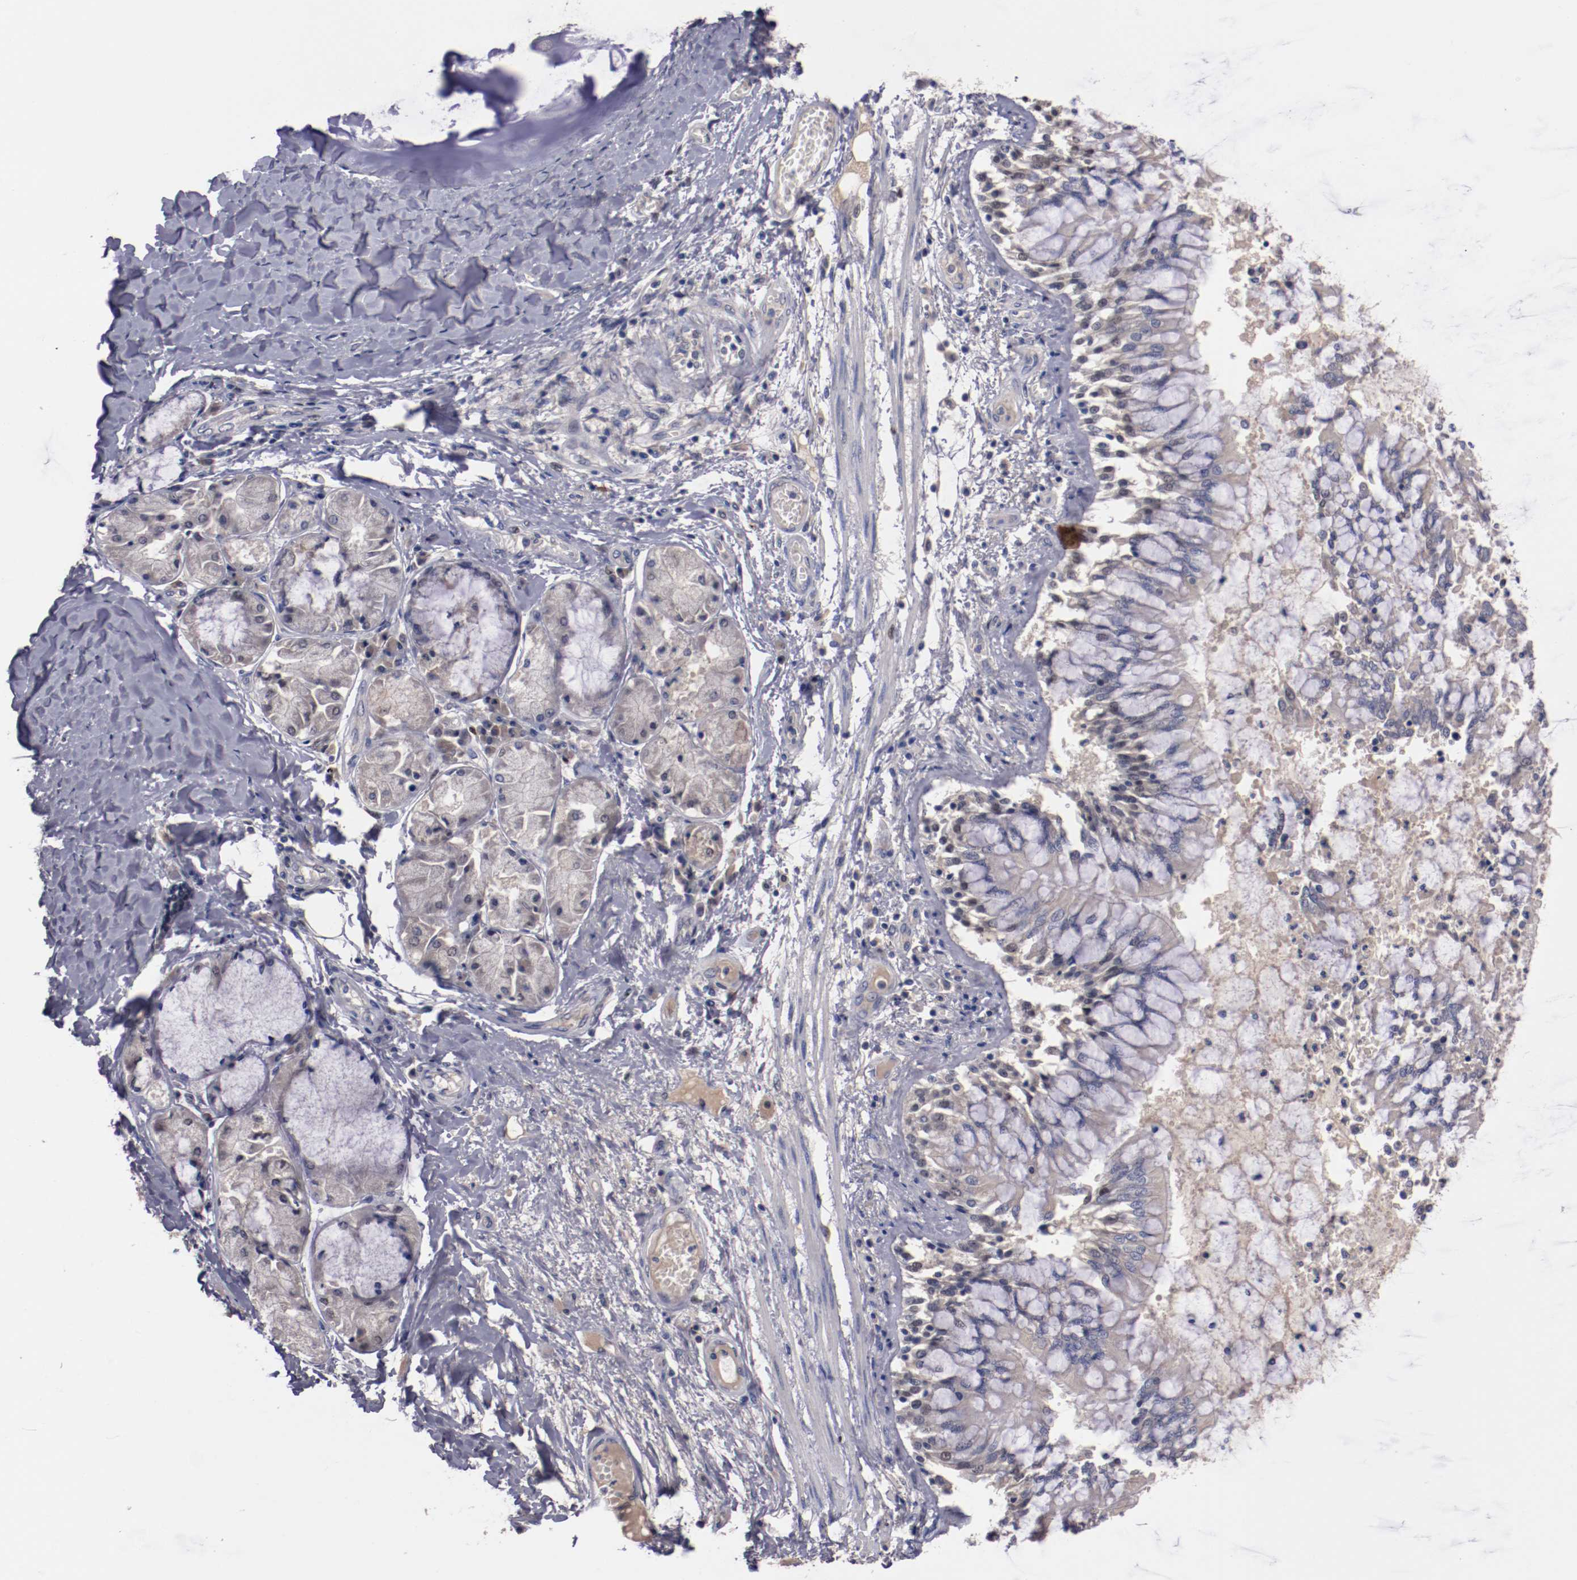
{"staining": {"intensity": "moderate", "quantity": "25%-75%", "location": "cytoplasmic/membranous,nuclear"}, "tissue": "bronchus", "cell_type": "Respiratory epithelial cells", "image_type": "normal", "snomed": [{"axis": "morphology", "description": "Normal tissue, NOS"}, {"axis": "topography", "description": "Cartilage tissue"}, {"axis": "topography", "description": "Bronchus"}, {"axis": "topography", "description": "Lung"}], "caption": "Immunohistochemical staining of normal human bronchus exhibits medium levels of moderate cytoplasmic/membranous,nuclear staining in about 25%-75% of respiratory epithelial cells. The staining is performed using DAB brown chromogen to label protein expression. The nuclei are counter-stained blue using hematoxylin.", "gene": "FAM81A", "patient": {"sex": "female", "age": 49}}